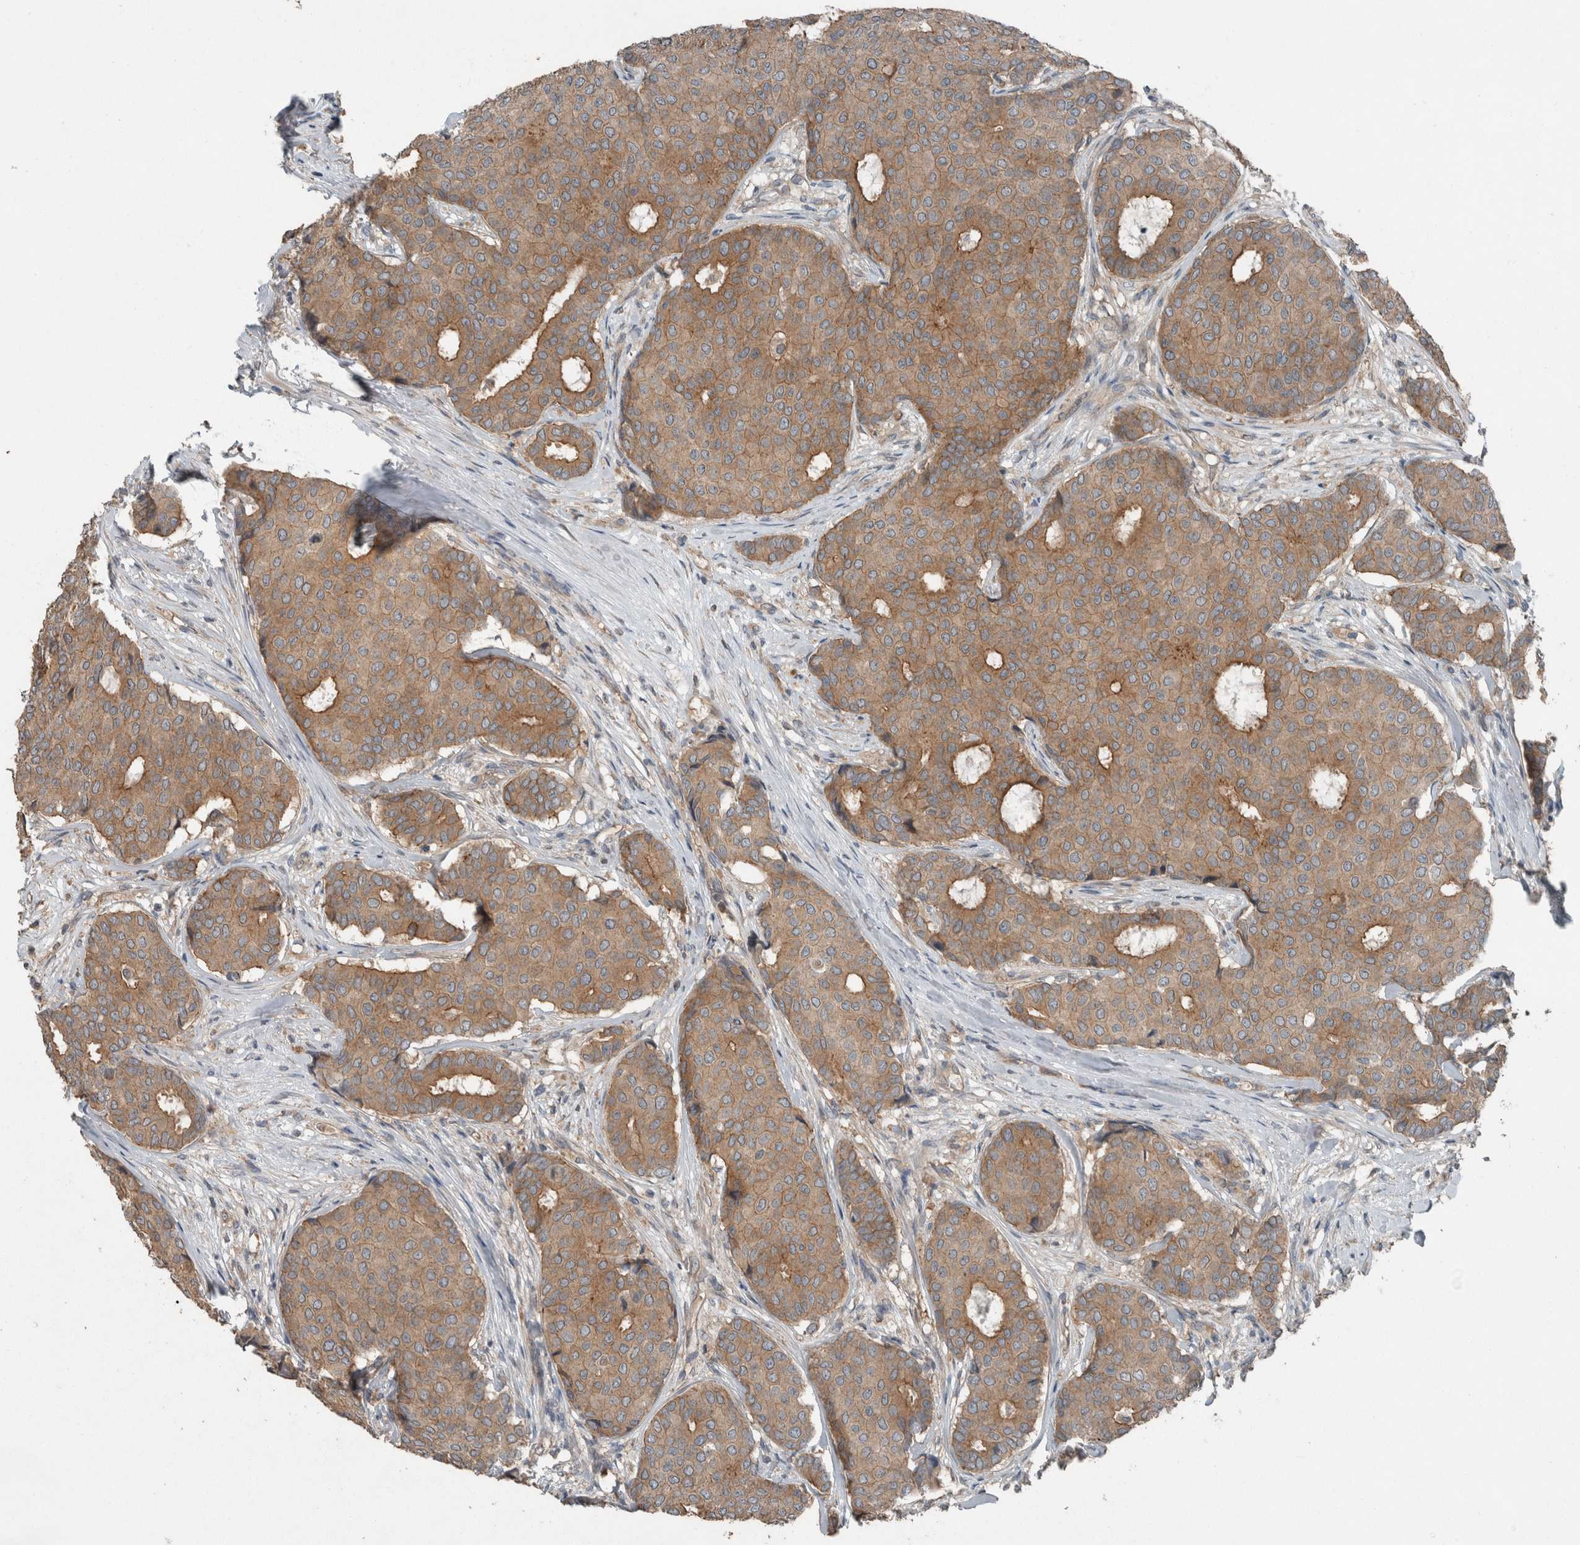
{"staining": {"intensity": "moderate", "quantity": ">75%", "location": "cytoplasmic/membranous"}, "tissue": "breast cancer", "cell_type": "Tumor cells", "image_type": "cancer", "snomed": [{"axis": "morphology", "description": "Duct carcinoma"}, {"axis": "topography", "description": "Breast"}], "caption": "Immunohistochemical staining of breast cancer (invasive ductal carcinoma) exhibits medium levels of moderate cytoplasmic/membranous staining in approximately >75% of tumor cells.", "gene": "KNTC1", "patient": {"sex": "female", "age": 75}}